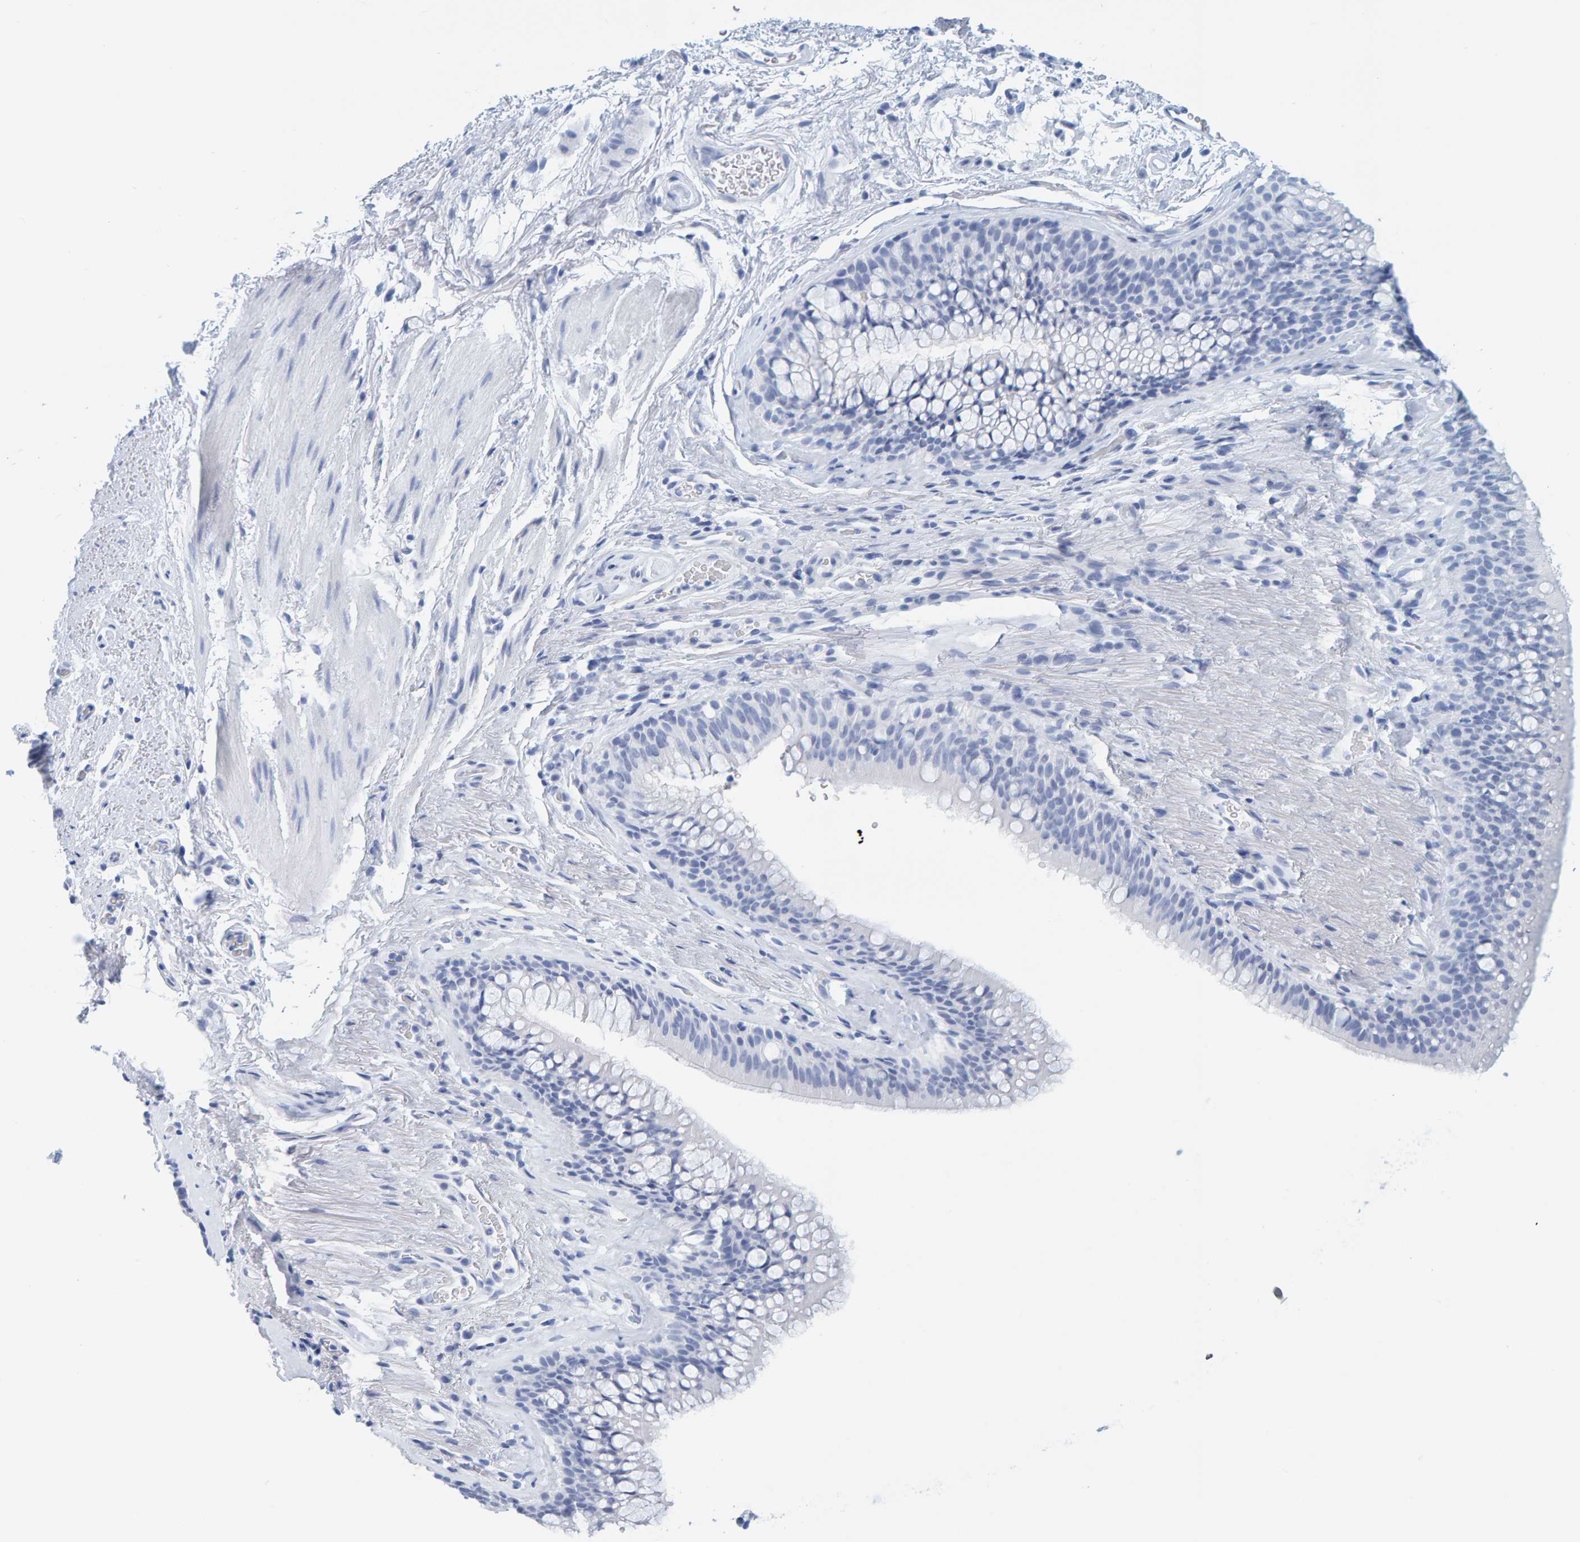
{"staining": {"intensity": "negative", "quantity": "none", "location": "none"}, "tissue": "bronchus", "cell_type": "Respiratory epithelial cells", "image_type": "normal", "snomed": [{"axis": "morphology", "description": "Normal tissue, NOS"}, {"axis": "topography", "description": "Cartilage tissue"}, {"axis": "topography", "description": "Bronchus"}], "caption": "Image shows no protein expression in respiratory epithelial cells of unremarkable bronchus.", "gene": "SFTPC", "patient": {"sex": "female", "age": 53}}